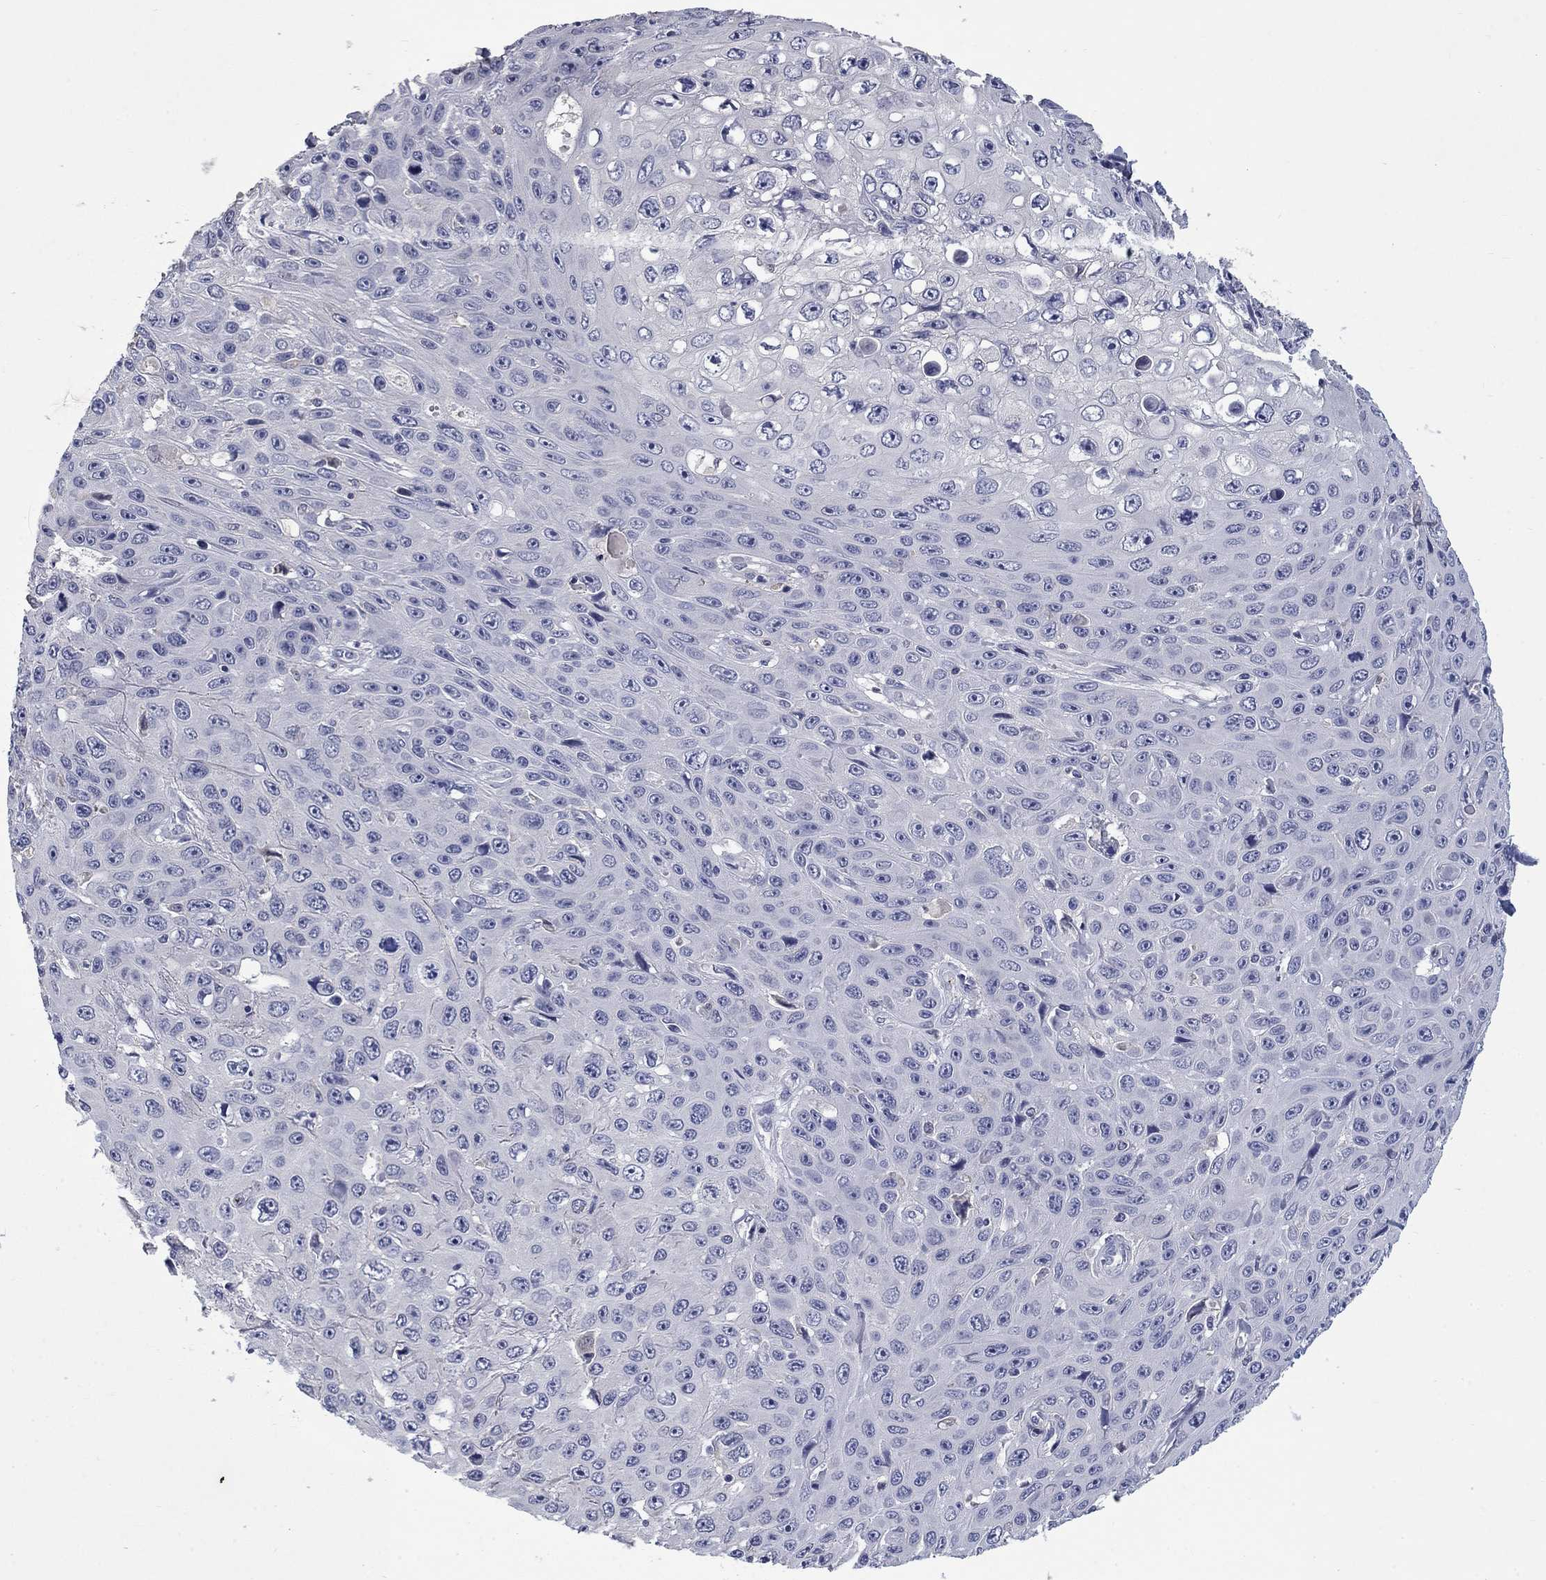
{"staining": {"intensity": "negative", "quantity": "none", "location": "none"}, "tissue": "skin cancer", "cell_type": "Tumor cells", "image_type": "cancer", "snomed": [{"axis": "morphology", "description": "Squamous cell carcinoma, NOS"}, {"axis": "topography", "description": "Skin"}], "caption": "Immunohistochemical staining of skin squamous cell carcinoma displays no significant positivity in tumor cells. (Immunohistochemistry (ihc), brightfield microscopy, high magnification).", "gene": "PLEK", "patient": {"sex": "male", "age": 82}}